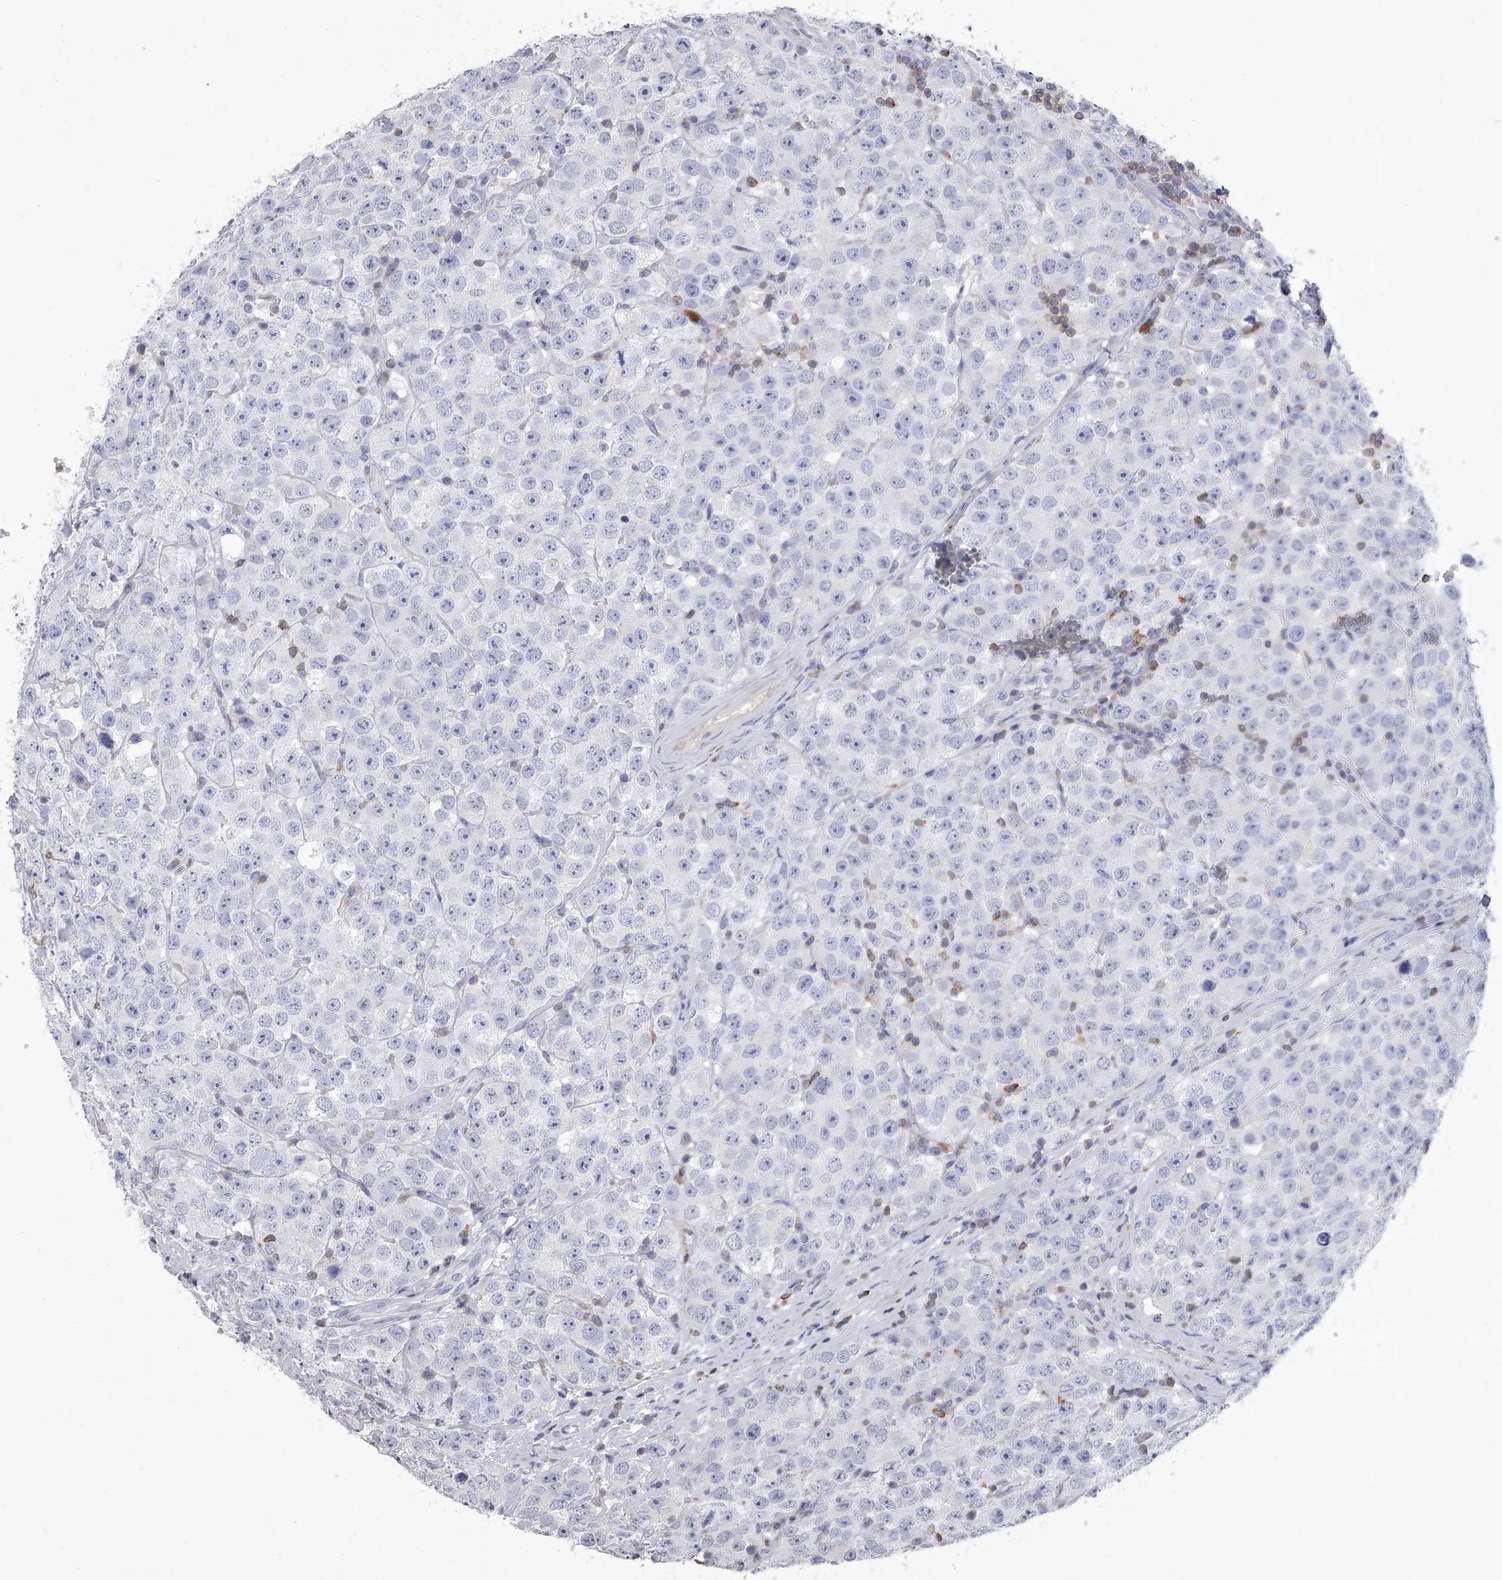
{"staining": {"intensity": "negative", "quantity": "none", "location": "none"}, "tissue": "testis cancer", "cell_type": "Tumor cells", "image_type": "cancer", "snomed": [{"axis": "morphology", "description": "Seminoma, NOS"}, {"axis": "topography", "description": "Testis"}], "caption": "Seminoma (testis) was stained to show a protein in brown. There is no significant positivity in tumor cells.", "gene": "TASP1", "patient": {"sex": "male", "age": 28}}